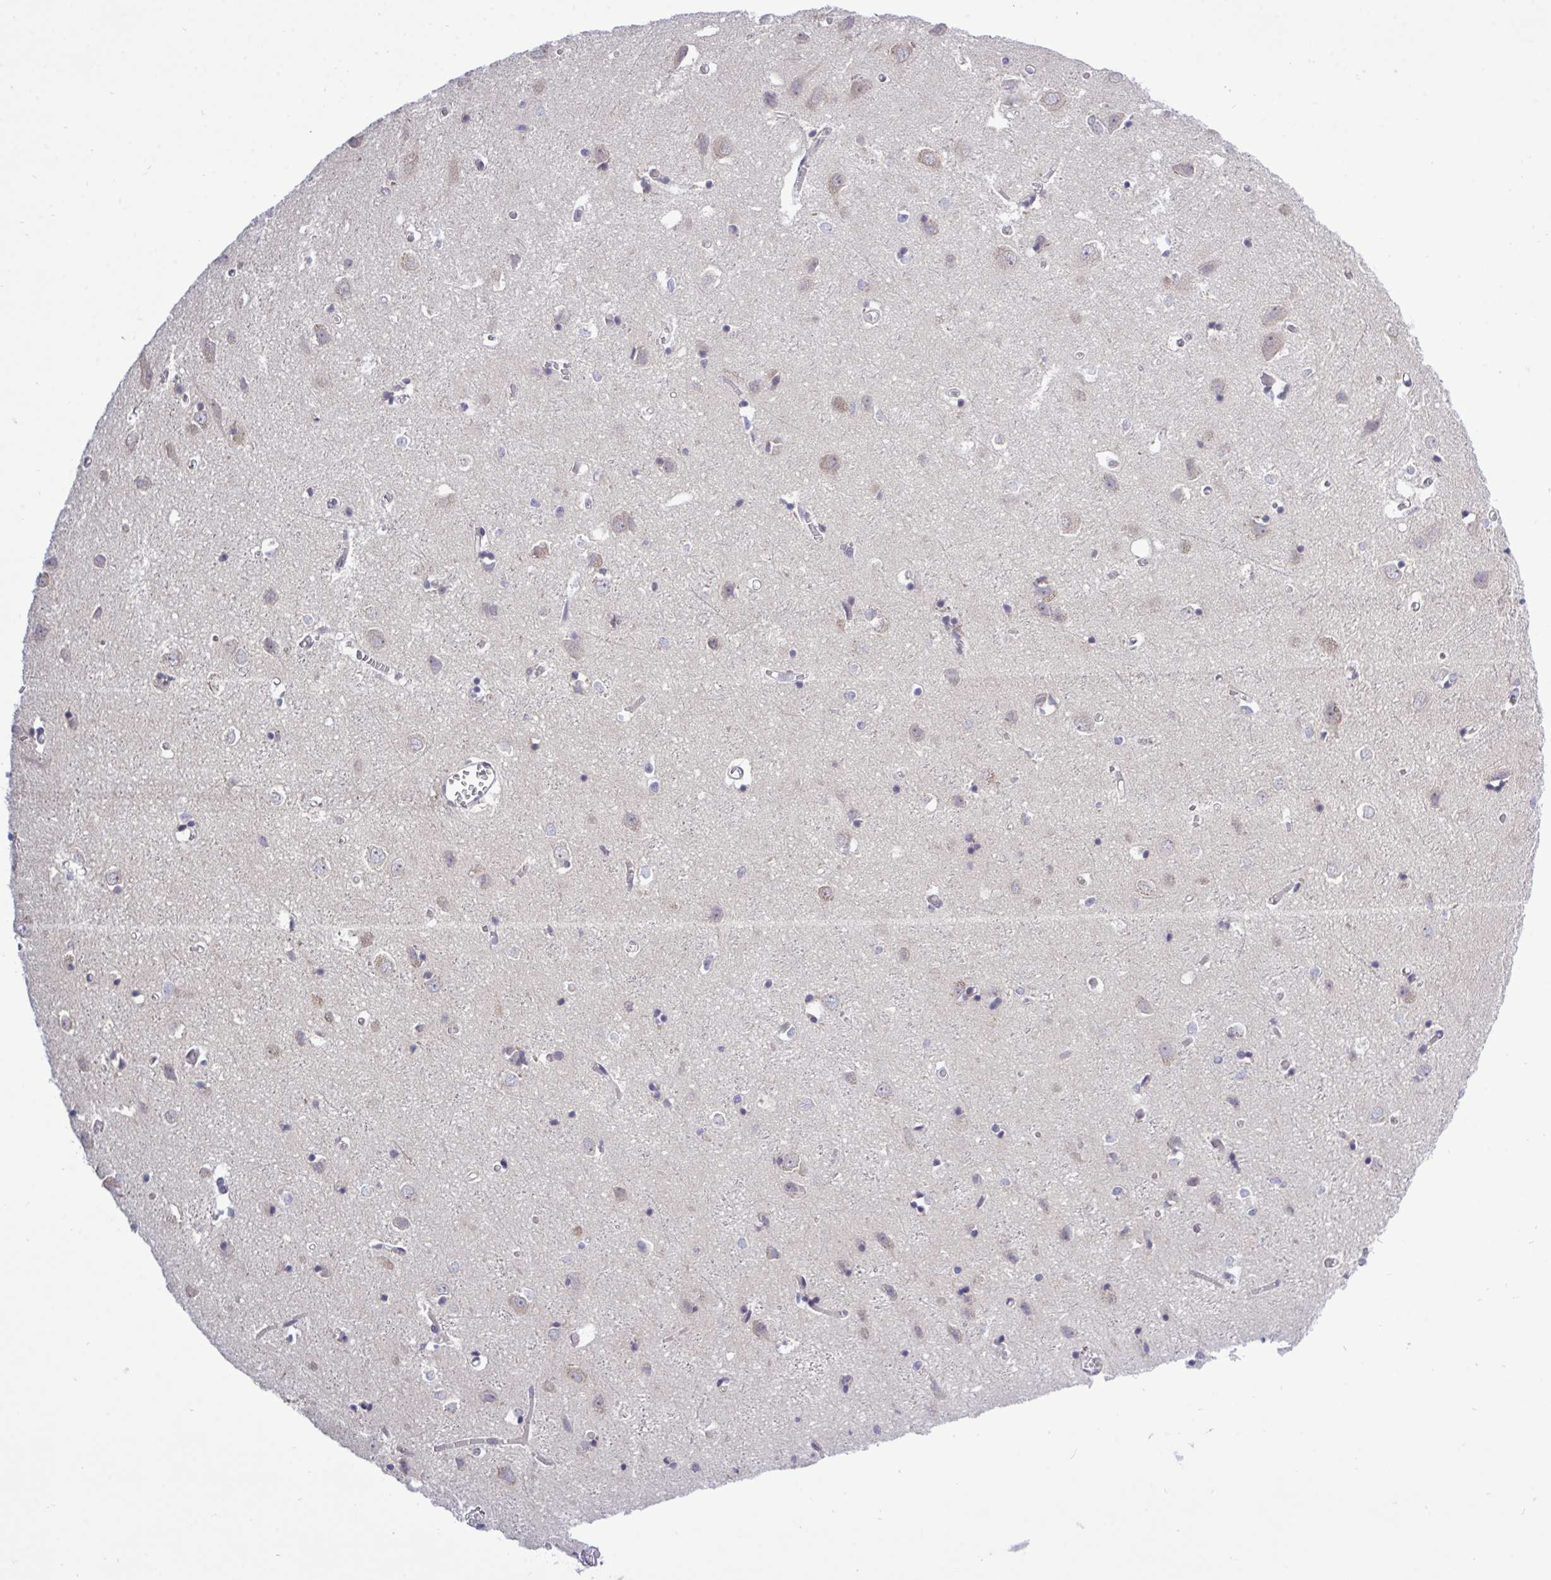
{"staining": {"intensity": "negative", "quantity": "none", "location": "none"}, "tissue": "cerebral cortex", "cell_type": "Endothelial cells", "image_type": "normal", "snomed": [{"axis": "morphology", "description": "Normal tissue, NOS"}, {"axis": "topography", "description": "Cerebral cortex"}], "caption": "A high-resolution image shows immunohistochemistry (IHC) staining of unremarkable cerebral cortex, which shows no significant staining in endothelial cells.", "gene": "ZNF444", "patient": {"sex": "male", "age": 70}}